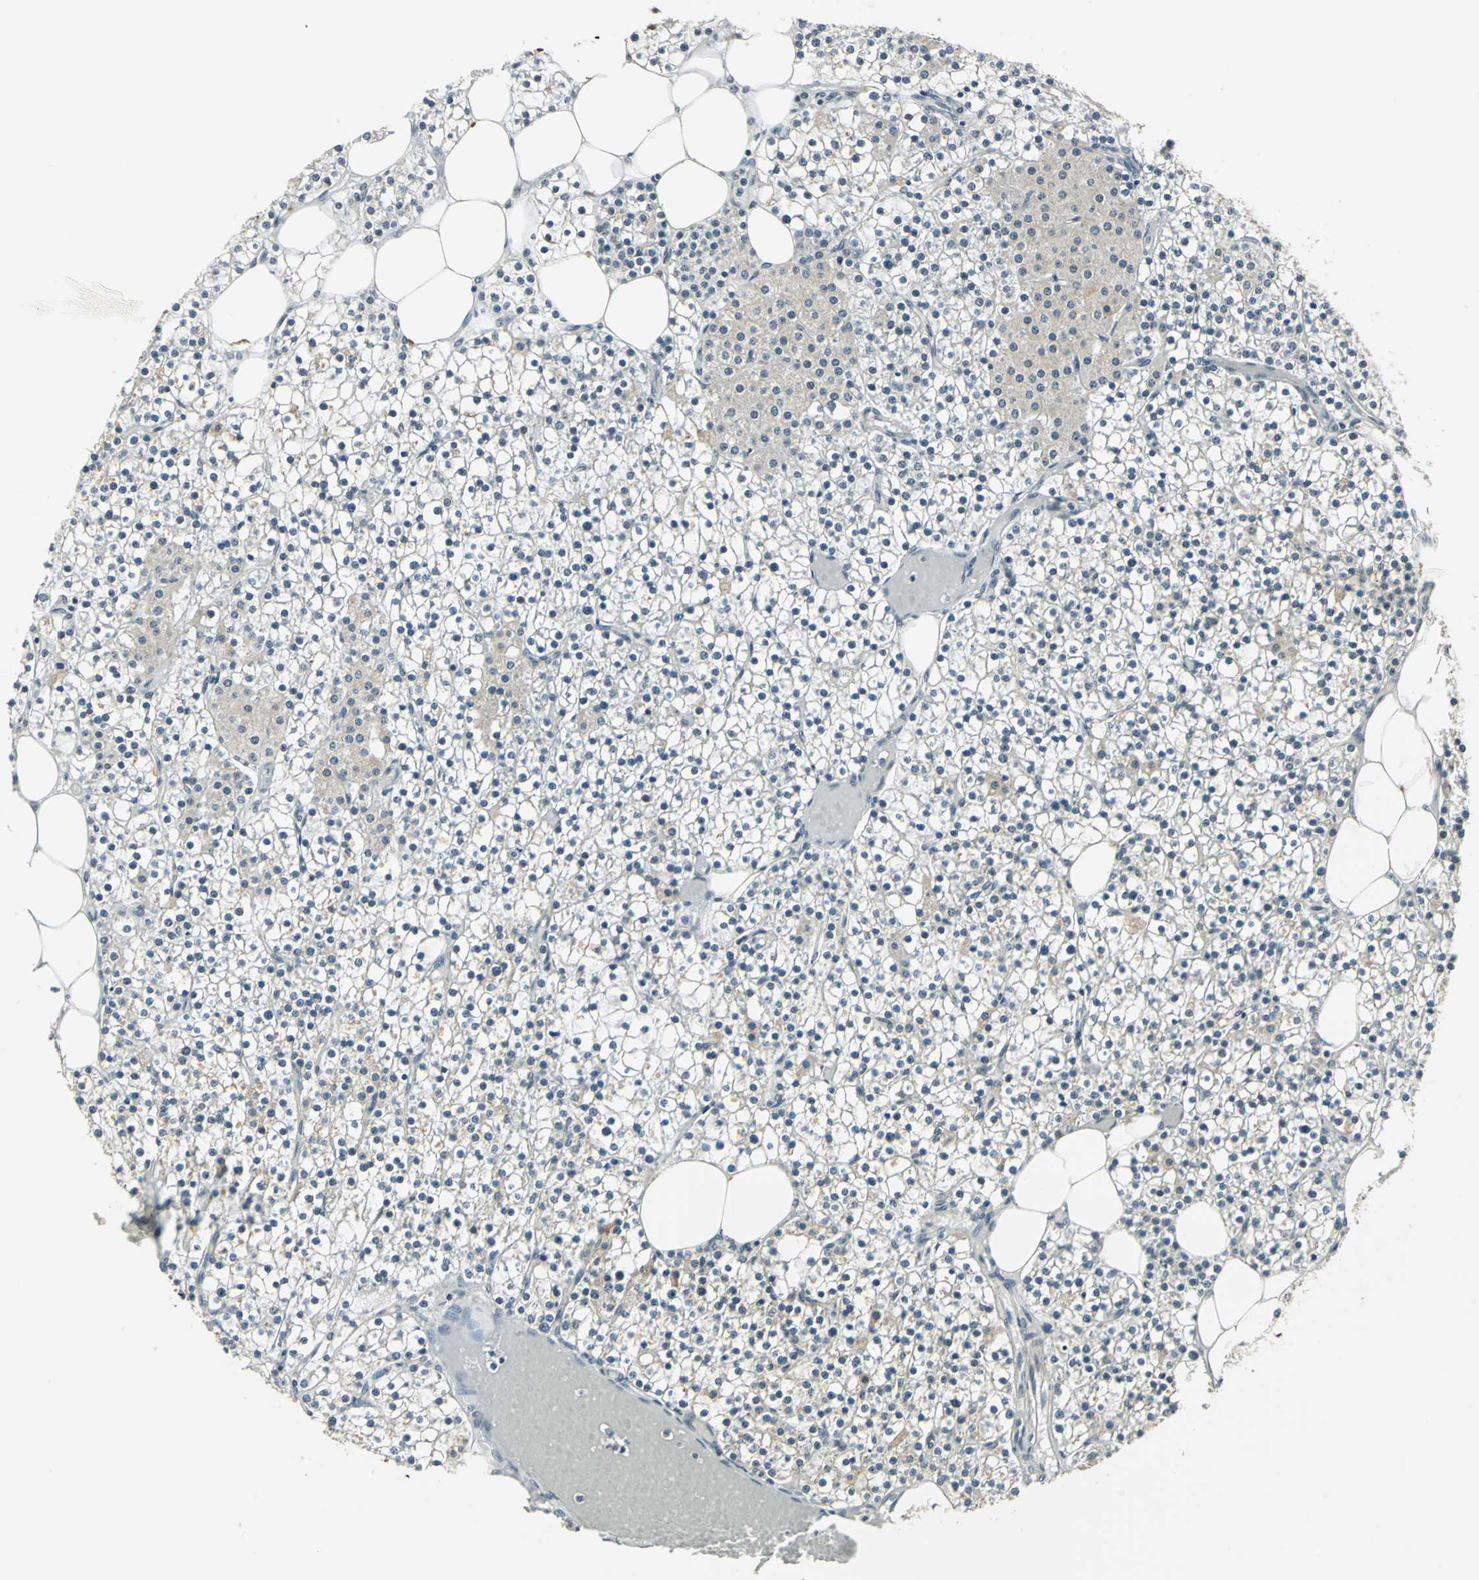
{"staining": {"intensity": "weak", "quantity": ">75%", "location": "cytoplasmic/membranous"}, "tissue": "parathyroid gland", "cell_type": "Glandular cells", "image_type": "normal", "snomed": [{"axis": "morphology", "description": "Normal tissue, NOS"}, {"axis": "topography", "description": "Parathyroid gland"}], "caption": "Immunohistochemistry of benign parathyroid gland shows low levels of weak cytoplasmic/membranous positivity in about >75% of glandular cells.", "gene": "MTA1", "patient": {"sex": "female", "age": 63}}